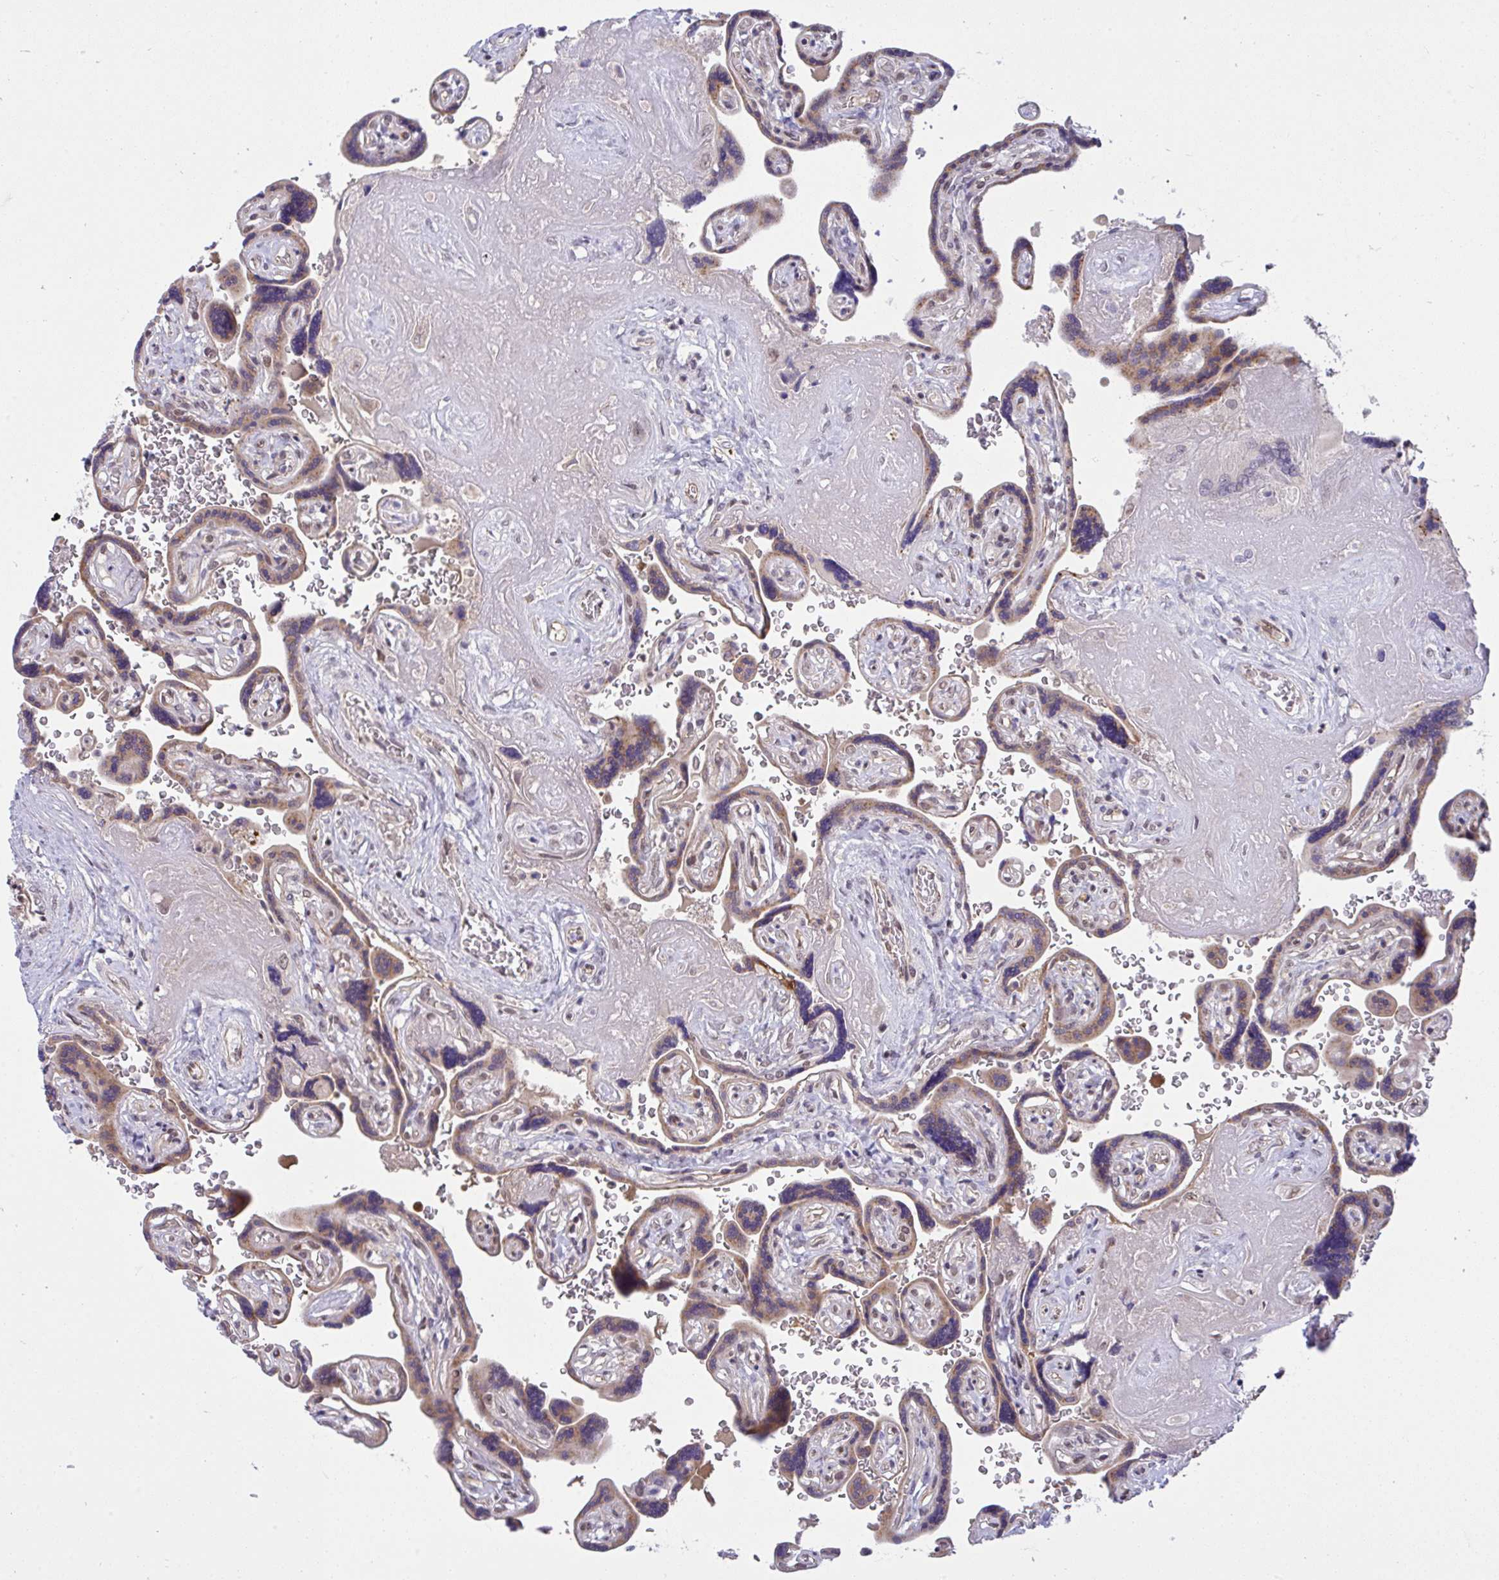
{"staining": {"intensity": "moderate", "quantity": "25%-75%", "location": "cytoplasmic/membranous,nuclear"}, "tissue": "placenta", "cell_type": "Decidual cells", "image_type": "normal", "snomed": [{"axis": "morphology", "description": "Normal tissue, NOS"}, {"axis": "topography", "description": "Placenta"}], "caption": "Unremarkable placenta demonstrates moderate cytoplasmic/membranous,nuclear expression in approximately 25%-75% of decidual cells.", "gene": "C9orf64", "patient": {"sex": "female", "age": 32}}